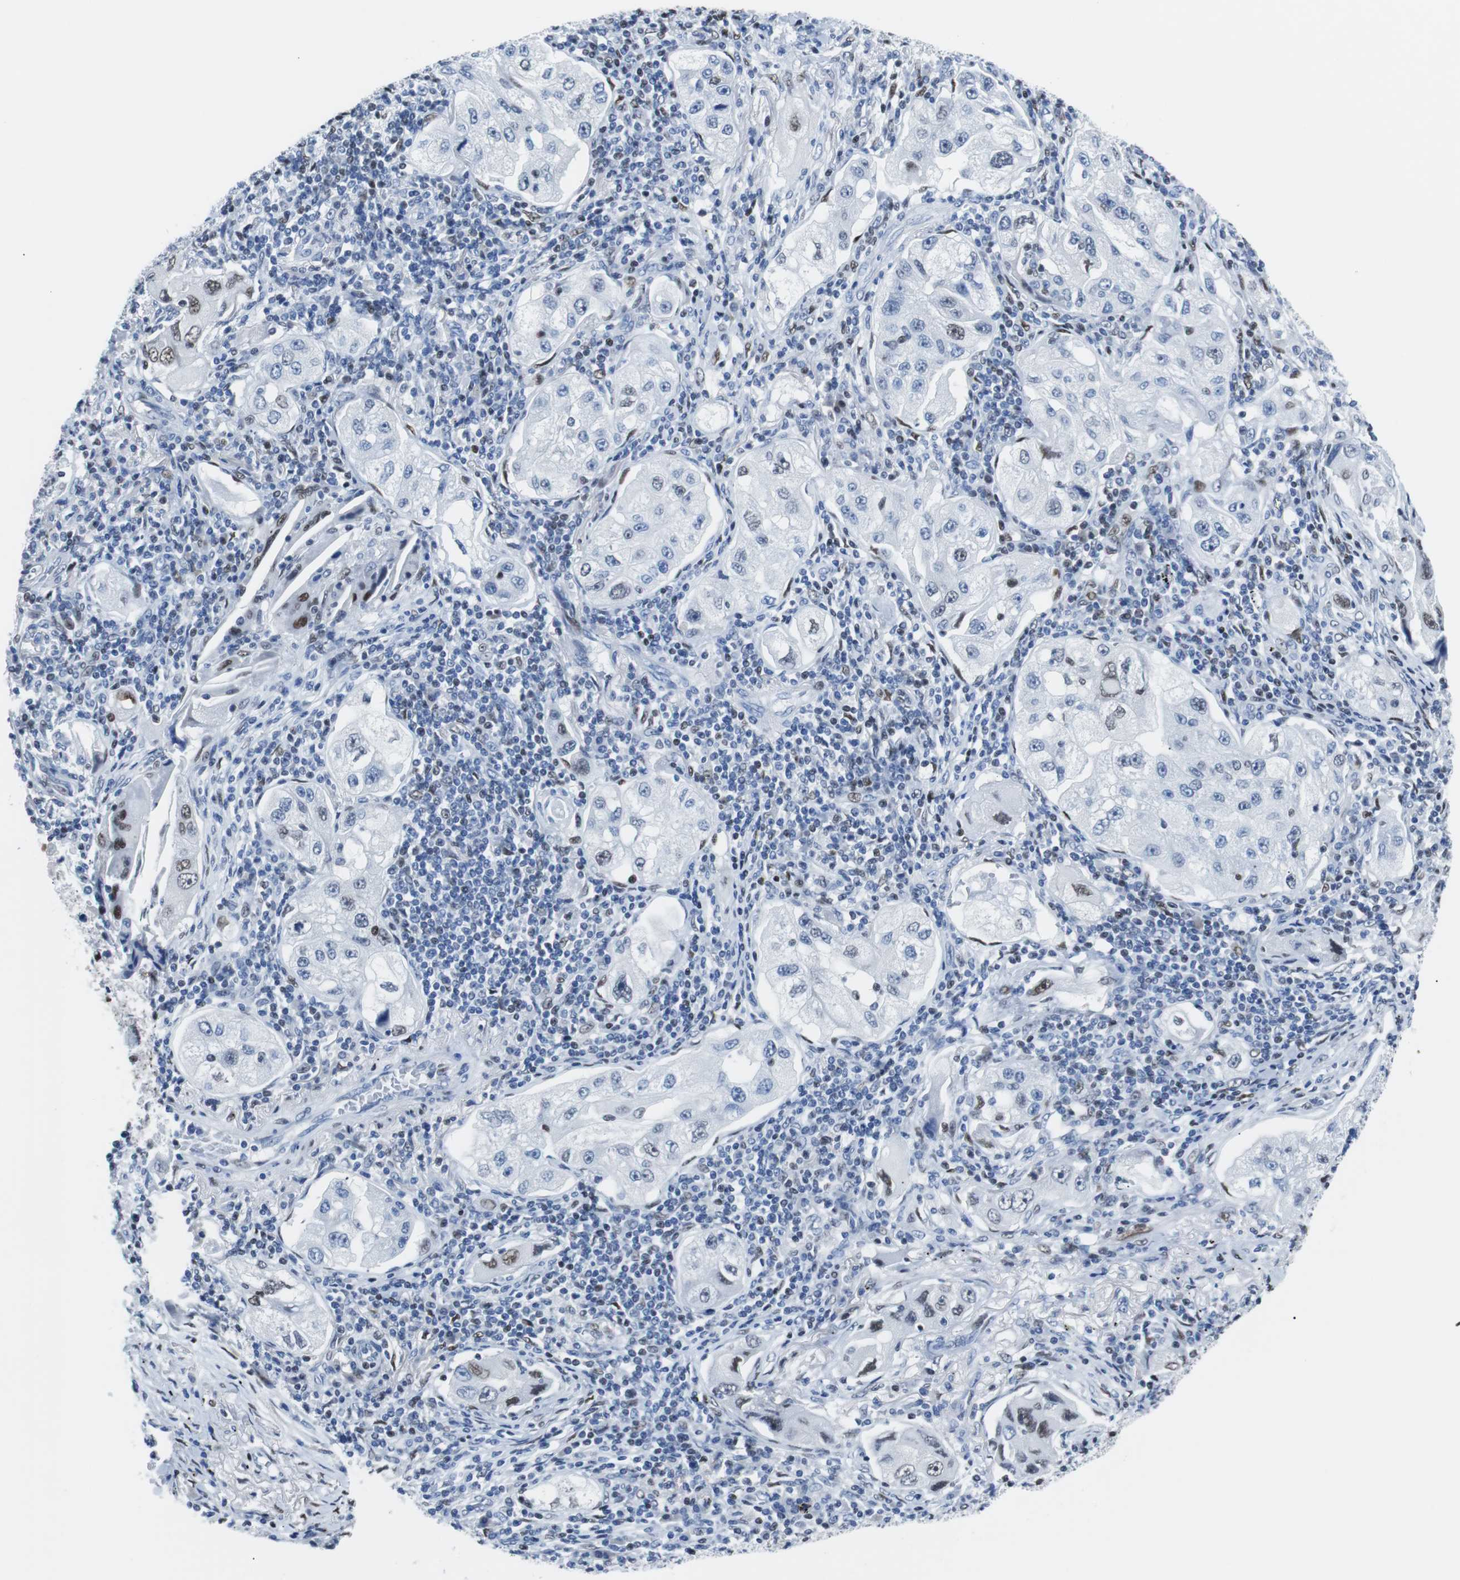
{"staining": {"intensity": "moderate", "quantity": "25%-75%", "location": "nuclear"}, "tissue": "lung cancer", "cell_type": "Tumor cells", "image_type": "cancer", "snomed": [{"axis": "morphology", "description": "Adenocarcinoma, NOS"}, {"axis": "topography", "description": "Lung"}], "caption": "Lung cancer tissue reveals moderate nuclear staining in approximately 25%-75% of tumor cells, visualized by immunohistochemistry.", "gene": "JUN", "patient": {"sex": "female", "age": 65}}